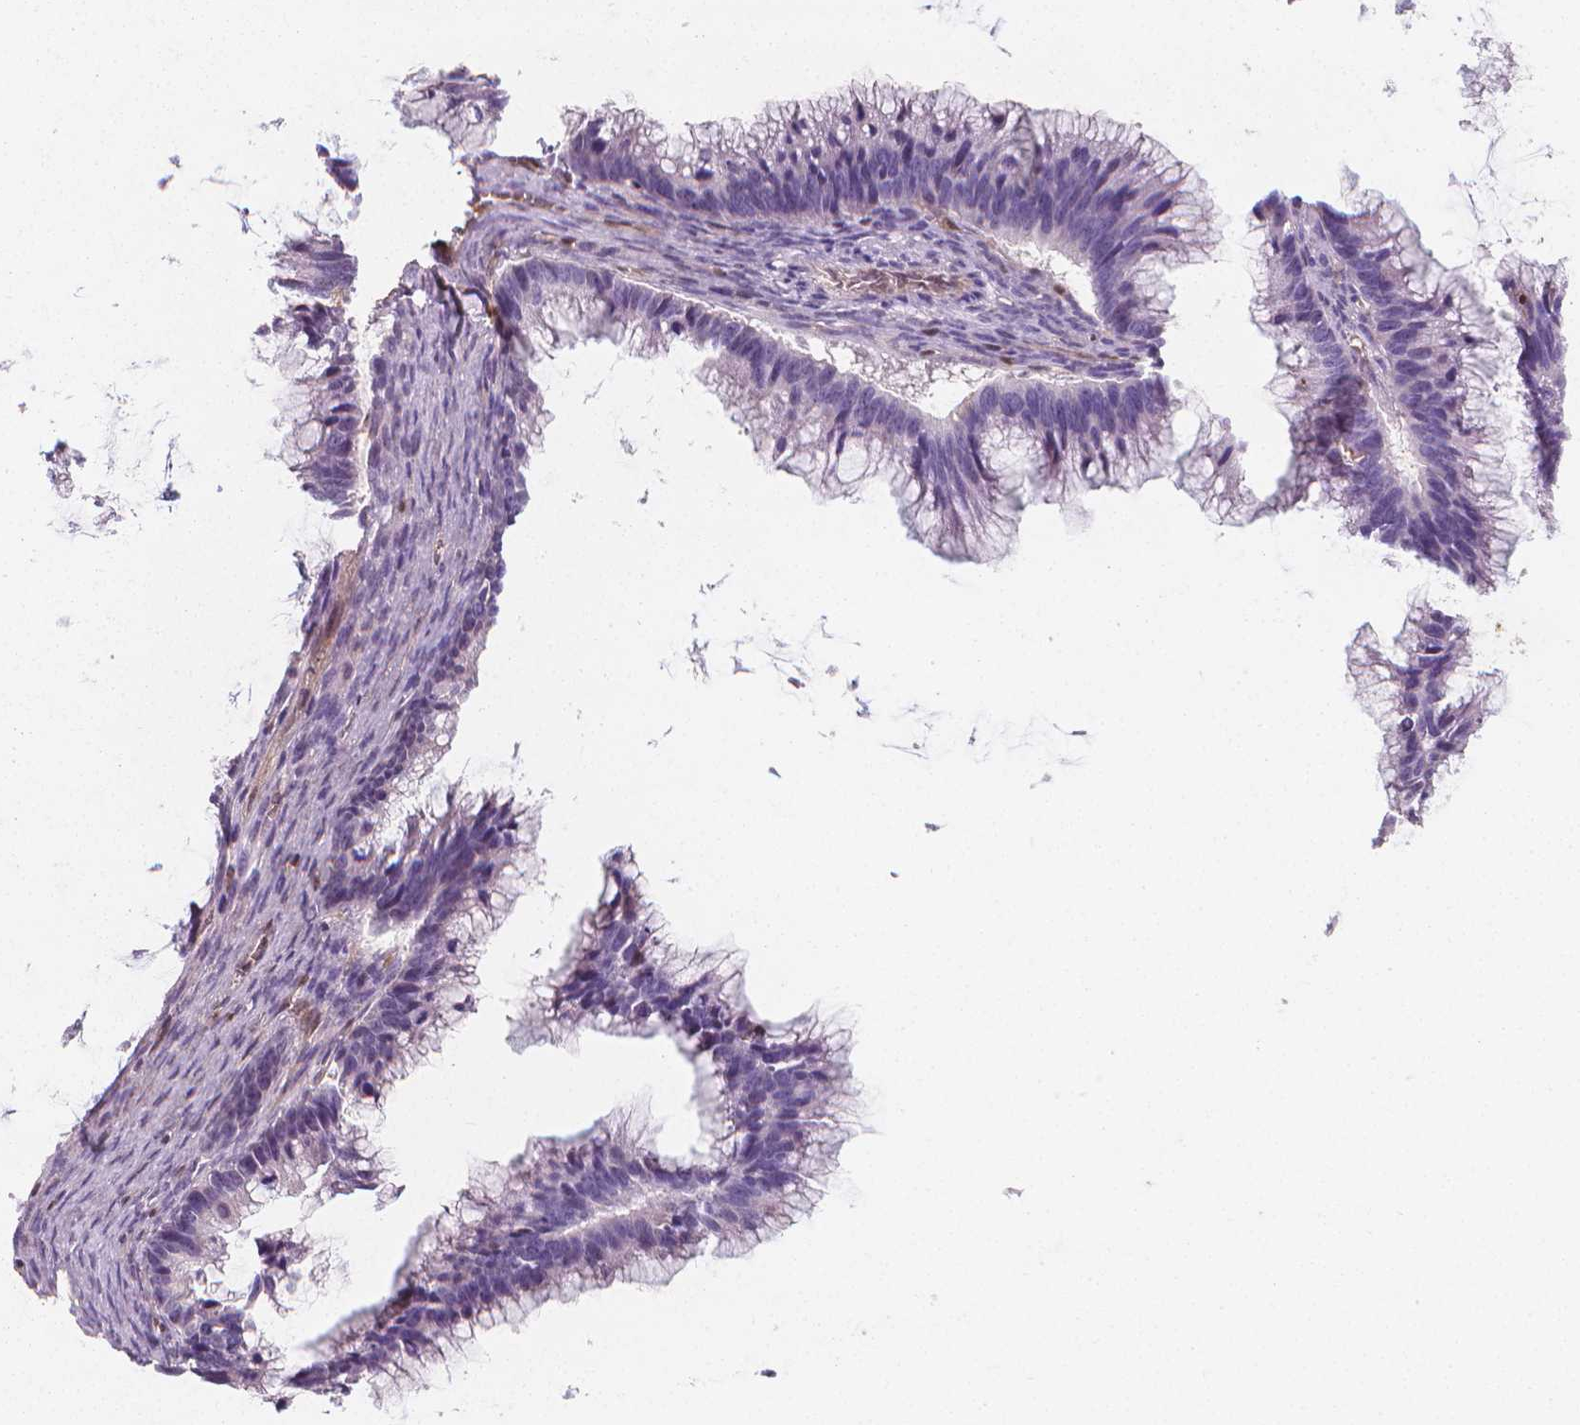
{"staining": {"intensity": "negative", "quantity": "none", "location": "none"}, "tissue": "ovarian cancer", "cell_type": "Tumor cells", "image_type": "cancer", "snomed": [{"axis": "morphology", "description": "Cystadenocarcinoma, mucinous, NOS"}, {"axis": "topography", "description": "Ovary"}], "caption": "The IHC image has no significant positivity in tumor cells of ovarian cancer (mucinous cystadenocarcinoma) tissue.", "gene": "TNFAIP2", "patient": {"sex": "female", "age": 38}}